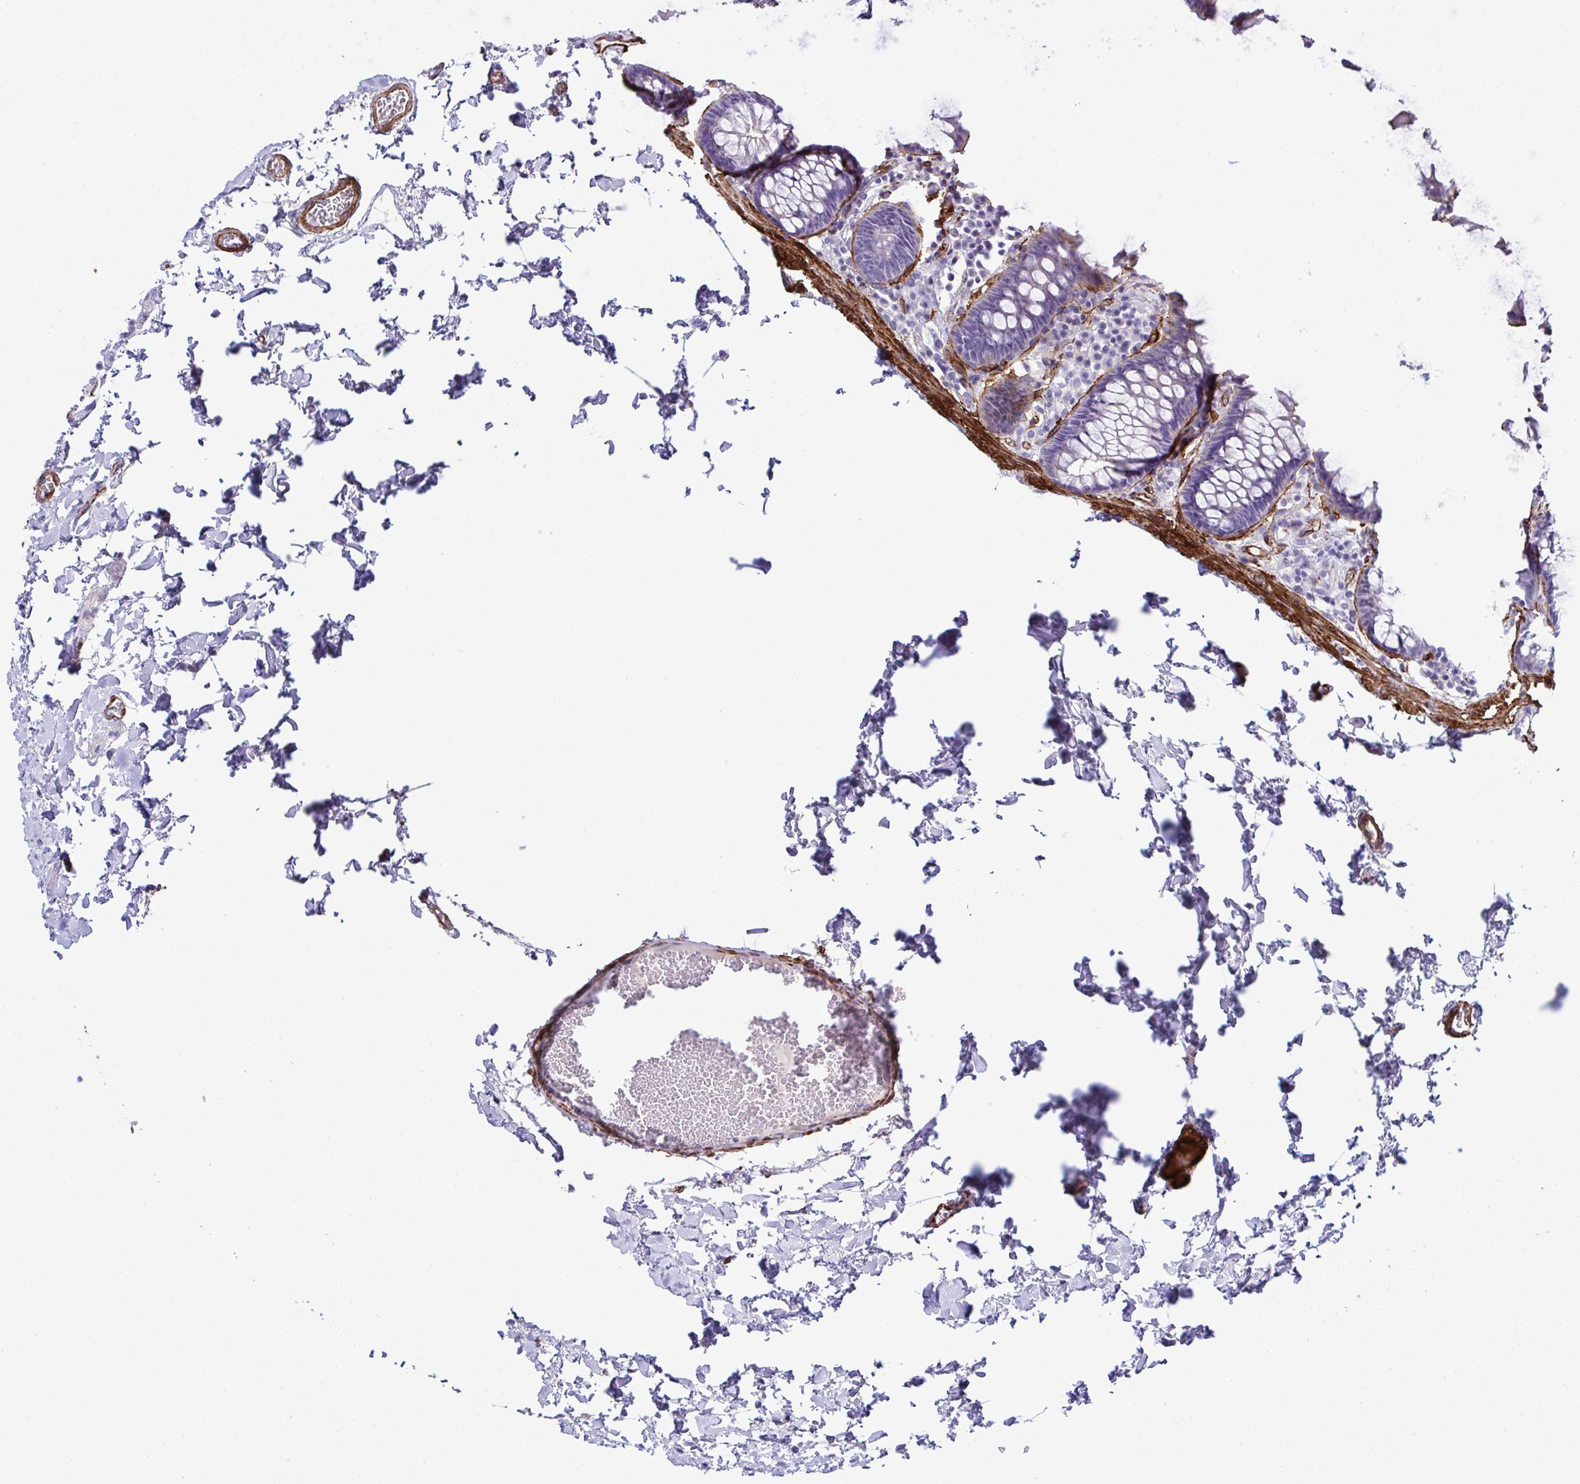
{"staining": {"intensity": "strong", "quantity": ">75%", "location": "cytoplasmic/membranous"}, "tissue": "colon", "cell_type": "Endothelial cells", "image_type": "normal", "snomed": [{"axis": "morphology", "description": "Normal tissue, NOS"}, {"axis": "topography", "description": "Colon"}, {"axis": "topography", "description": "Peripheral nerve tissue"}], "caption": "Brown immunohistochemical staining in normal human colon displays strong cytoplasmic/membranous positivity in about >75% of endothelial cells.", "gene": "SYNPO2L", "patient": {"sex": "male", "age": 84}}